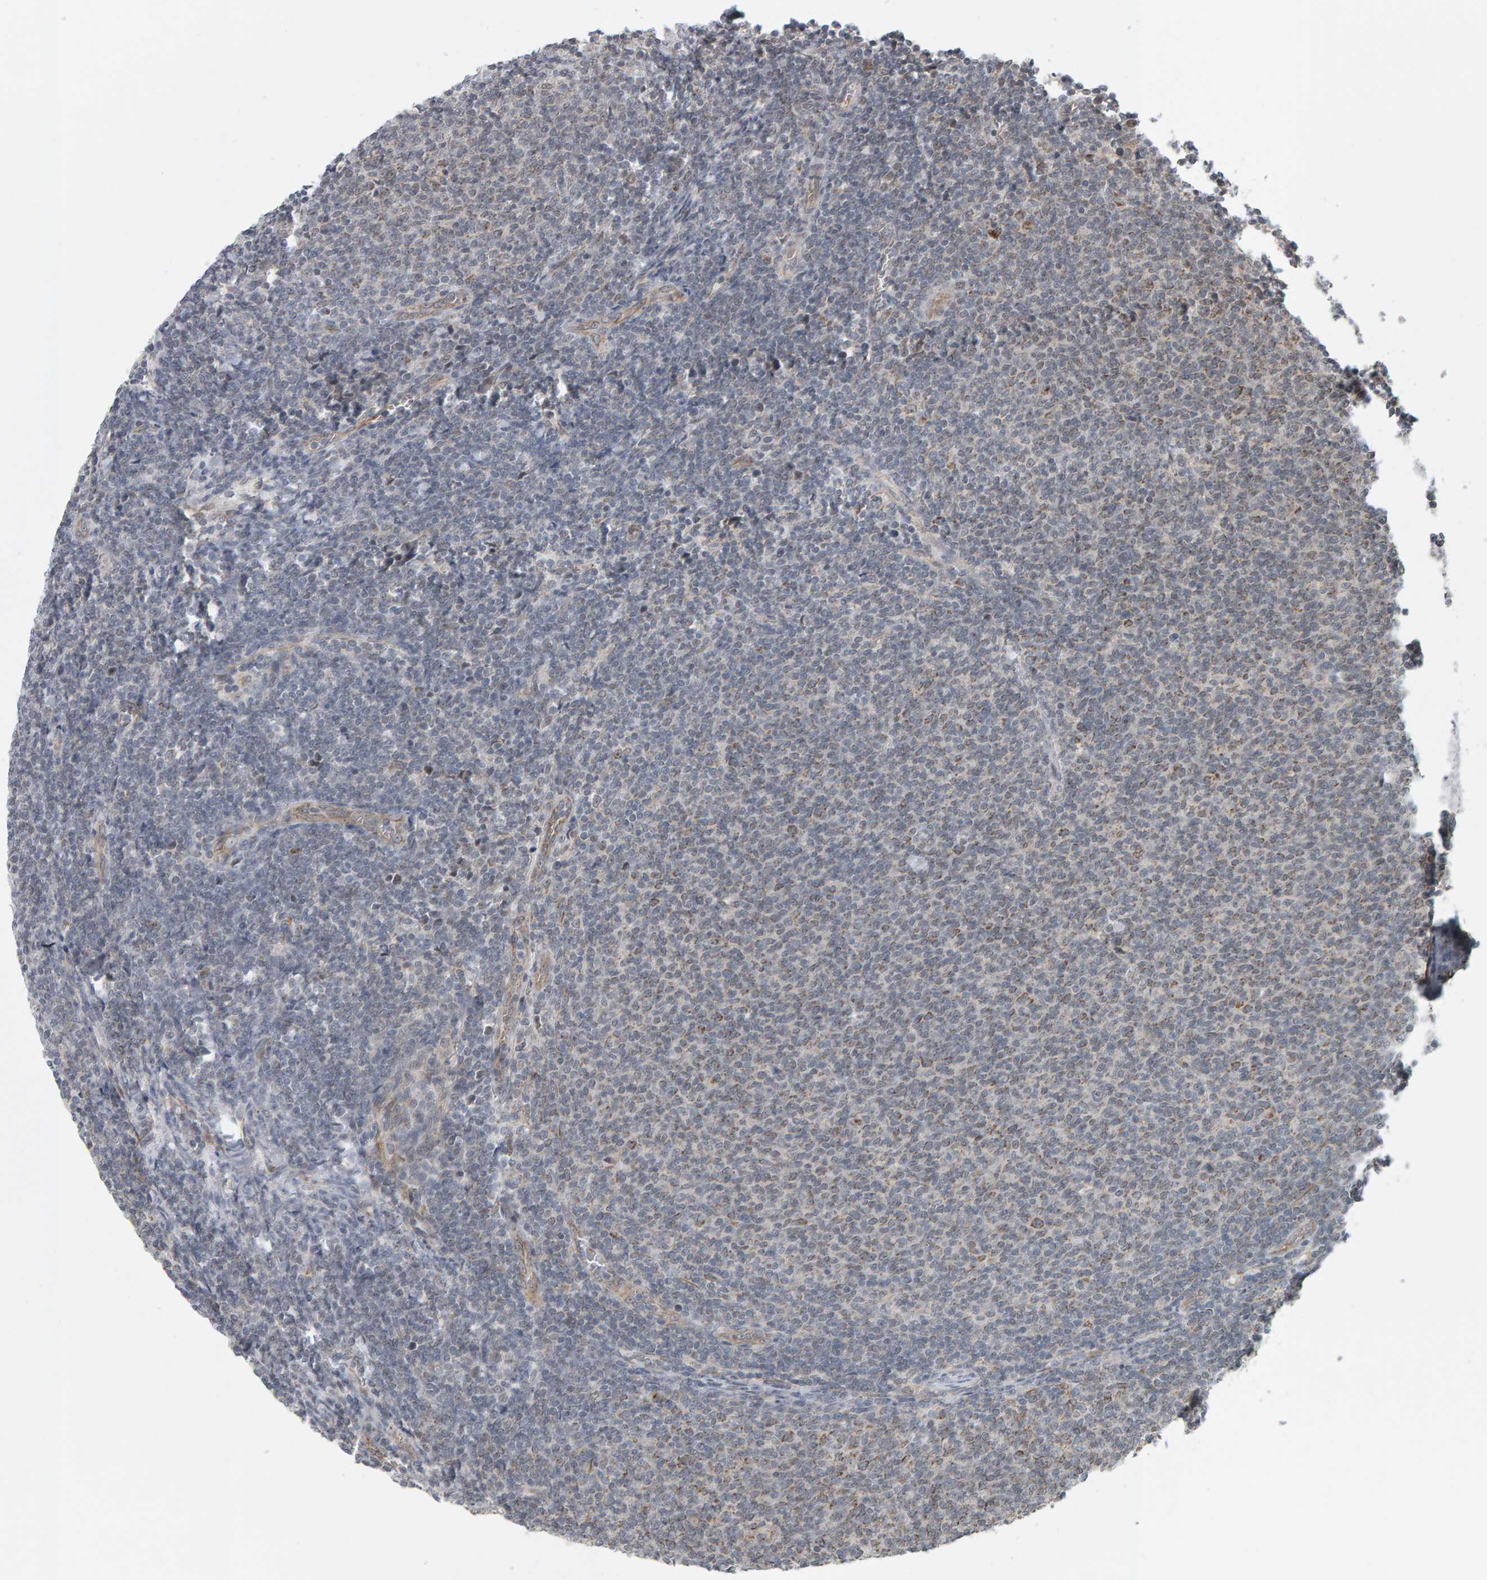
{"staining": {"intensity": "weak", "quantity": "<25%", "location": "cytoplasmic/membranous"}, "tissue": "lymphoma", "cell_type": "Tumor cells", "image_type": "cancer", "snomed": [{"axis": "morphology", "description": "Malignant lymphoma, non-Hodgkin's type, Low grade"}, {"axis": "topography", "description": "Lymph node"}], "caption": "An immunohistochemistry (IHC) micrograph of malignant lymphoma, non-Hodgkin's type (low-grade) is shown. There is no staining in tumor cells of malignant lymphoma, non-Hodgkin's type (low-grade). (DAB immunohistochemistry, high magnification).", "gene": "DAP3", "patient": {"sex": "male", "age": 66}}